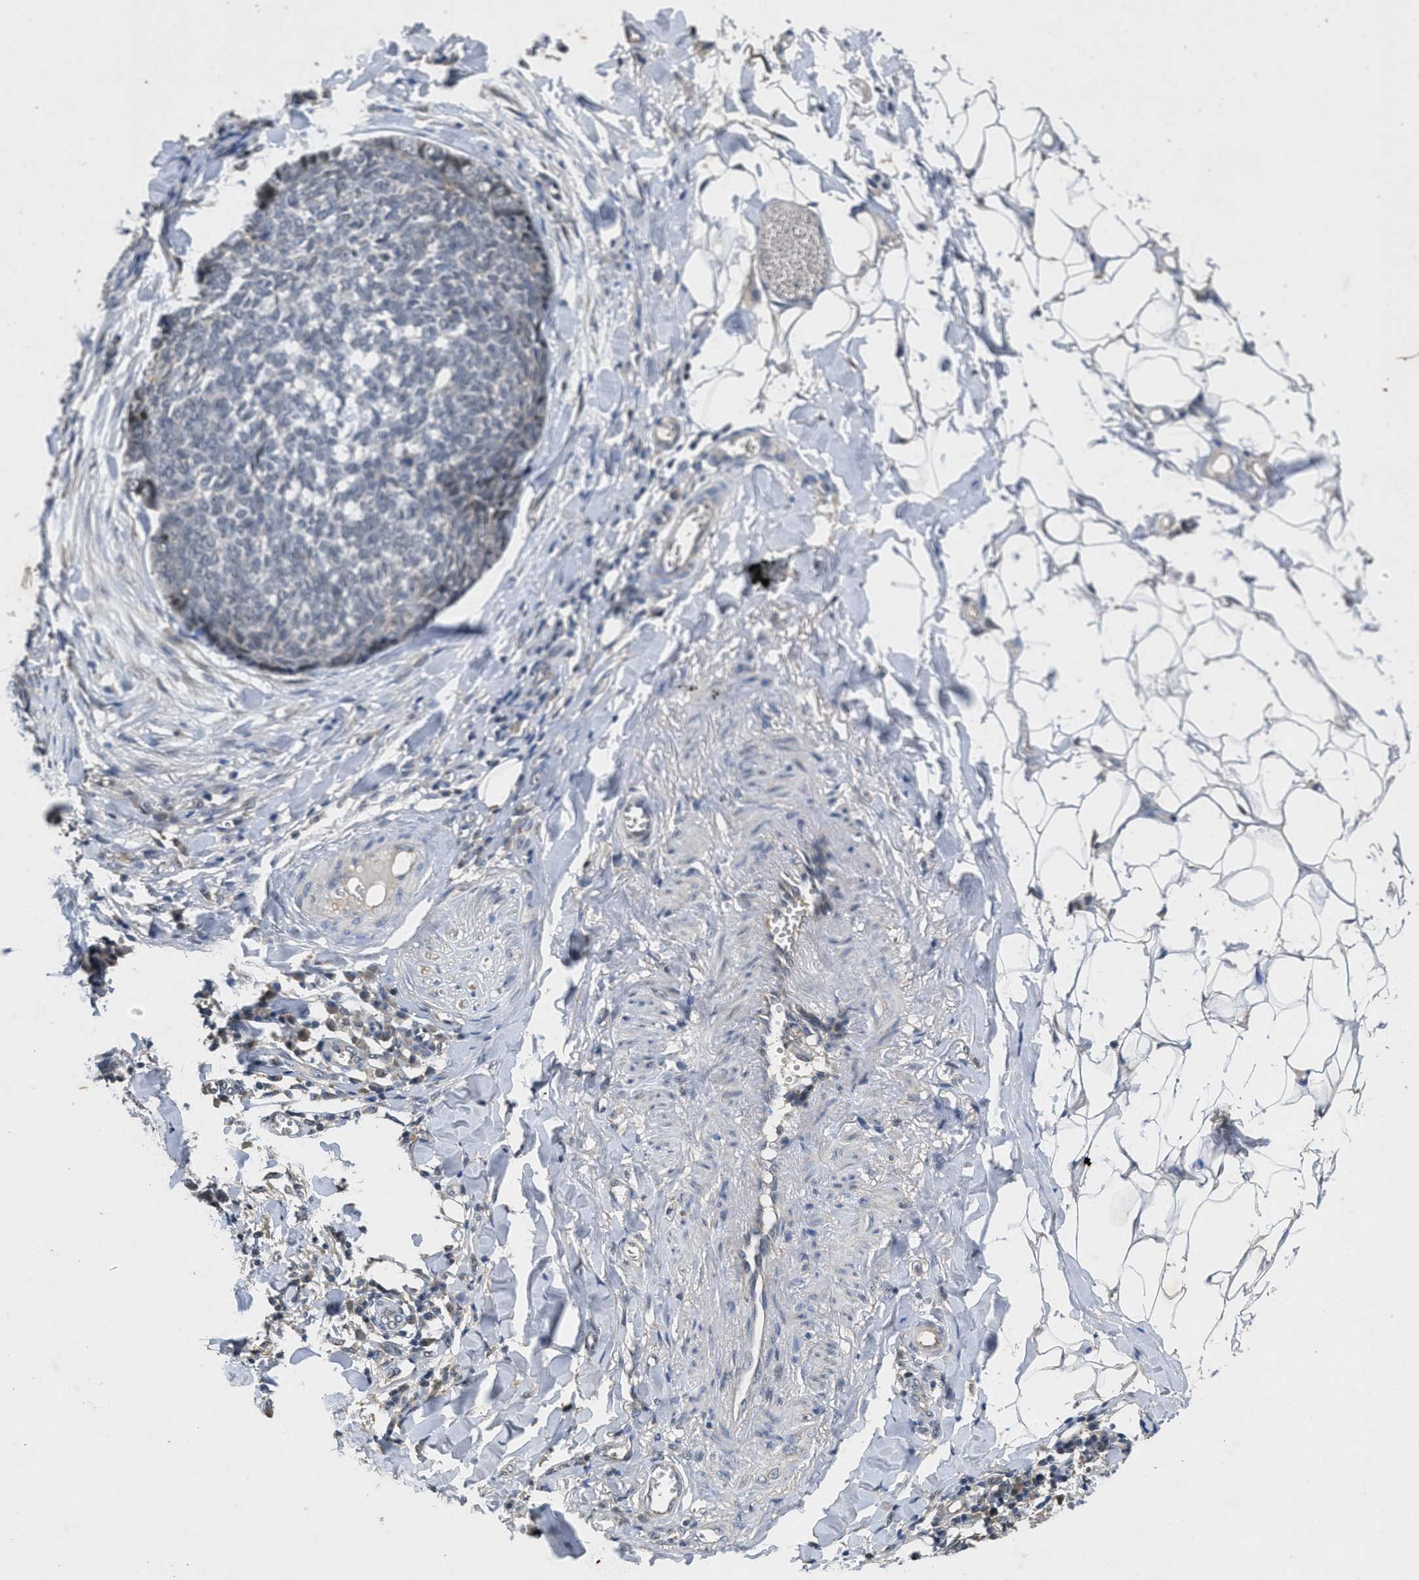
{"staining": {"intensity": "negative", "quantity": "none", "location": "none"}, "tissue": "skin cancer", "cell_type": "Tumor cells", "image_type": "cancer", "snomed": [{"axis": "morphology", "description": "Basal cell carcinoma"}, {"axis": "topography", "description": "Skin"}], "caption": "The immunohistochemistry (IHC) histopathology image has no significant positivity in tumor cells of skin basal cell carcinoma tissue.", "gene": "PAPOLG", "patient": {"sex": "male", "age": 84}}